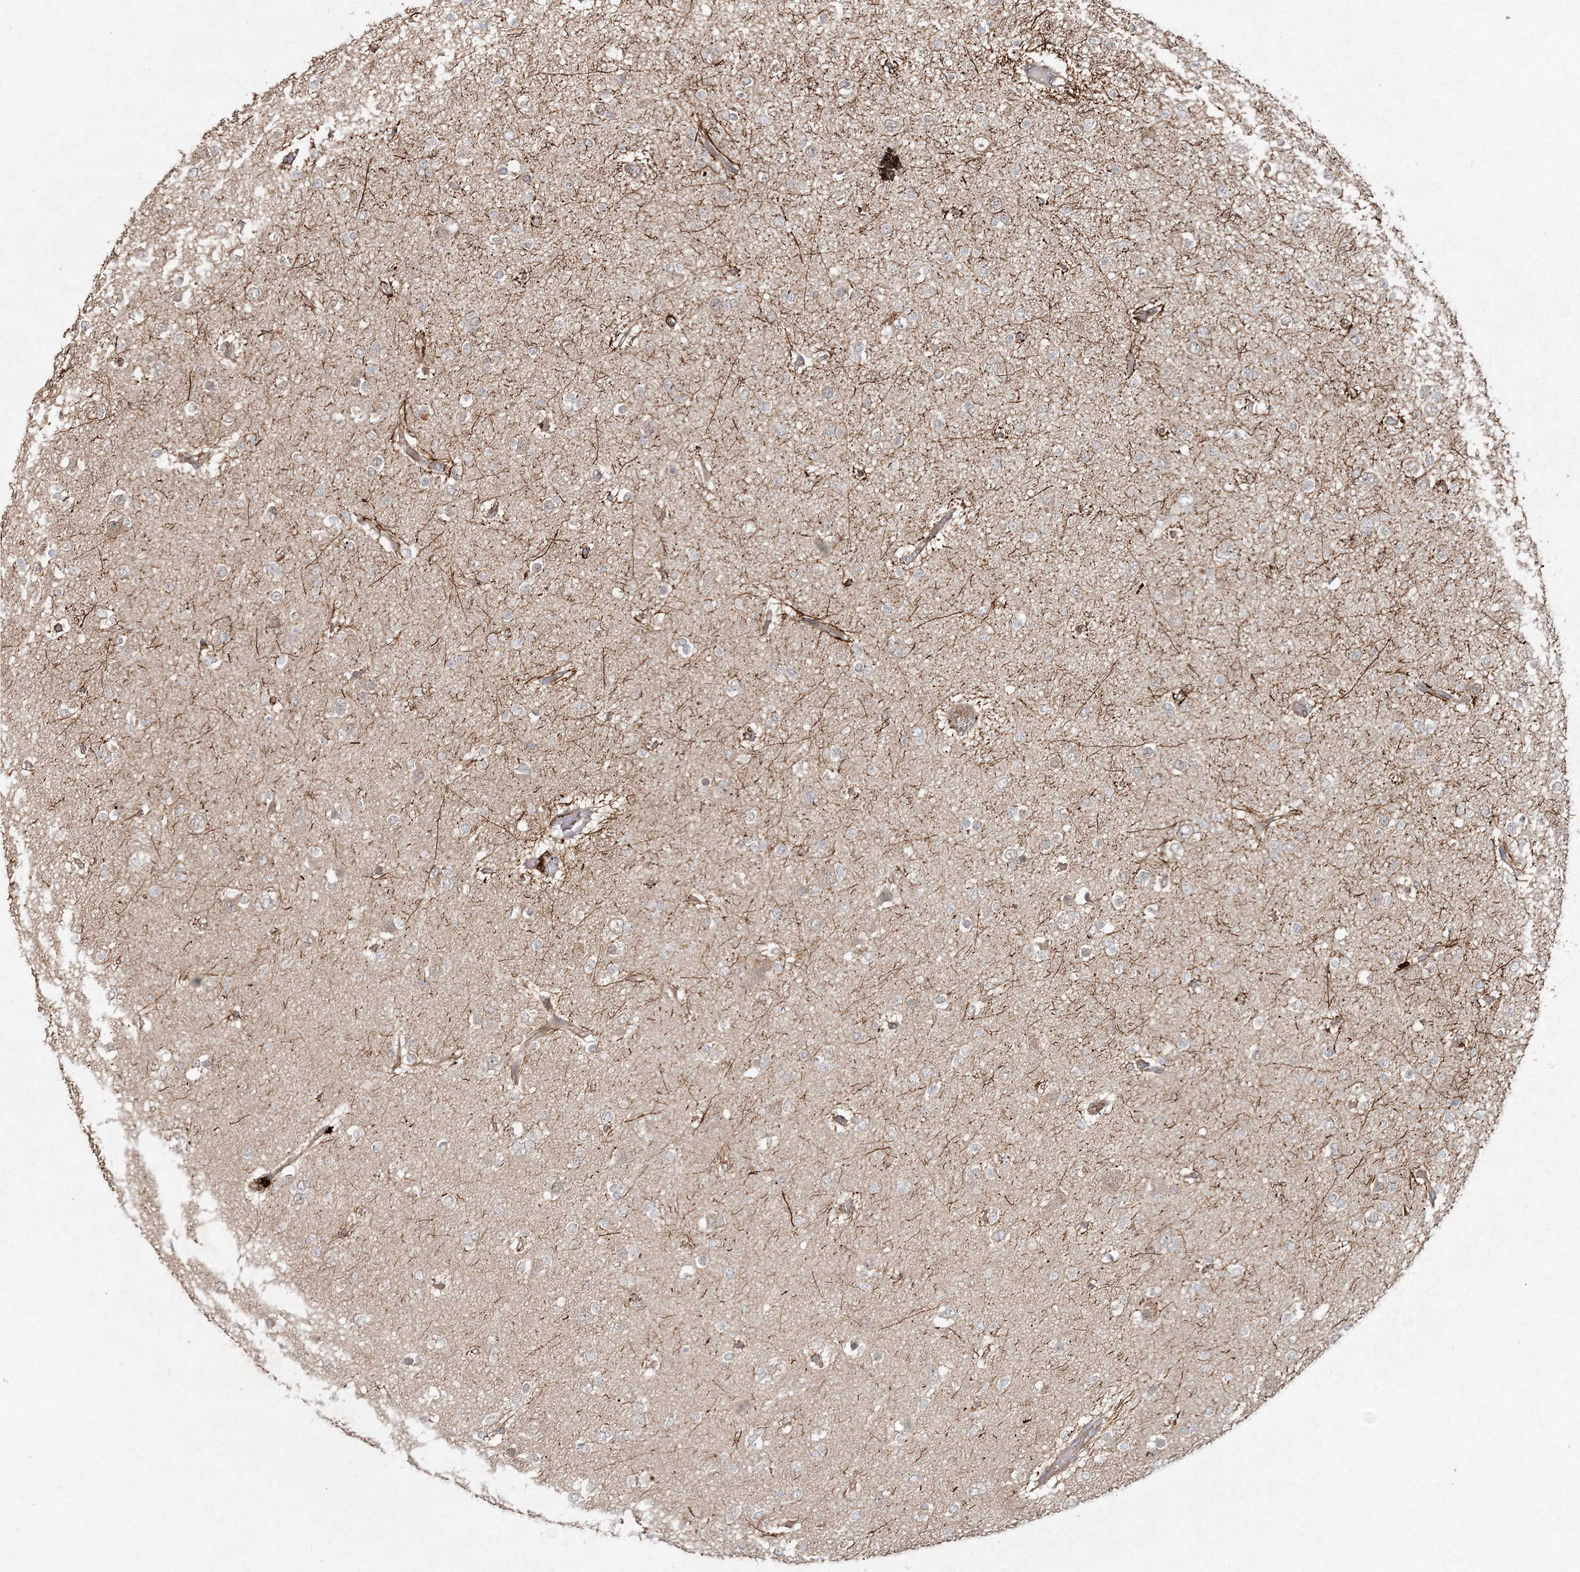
{"staining": {"intensity": "negative", "quantity": "none", "location": "none"}, "tissue": "glioma", "cell_type": "Tumor cells", "image_type": "cancer", "snomed": [{"axis": "morphology", "description": "Glioma, malignant, Low grade"}, {"axis": "topography", "description": "Brain"}], "caption": "IHC photomicrograph of glioma stained for a protein (brown), which demonstrates no staining in tumor cells.", "gene": "SPRY1", "patient": {"sex": "female", "age": 22}}